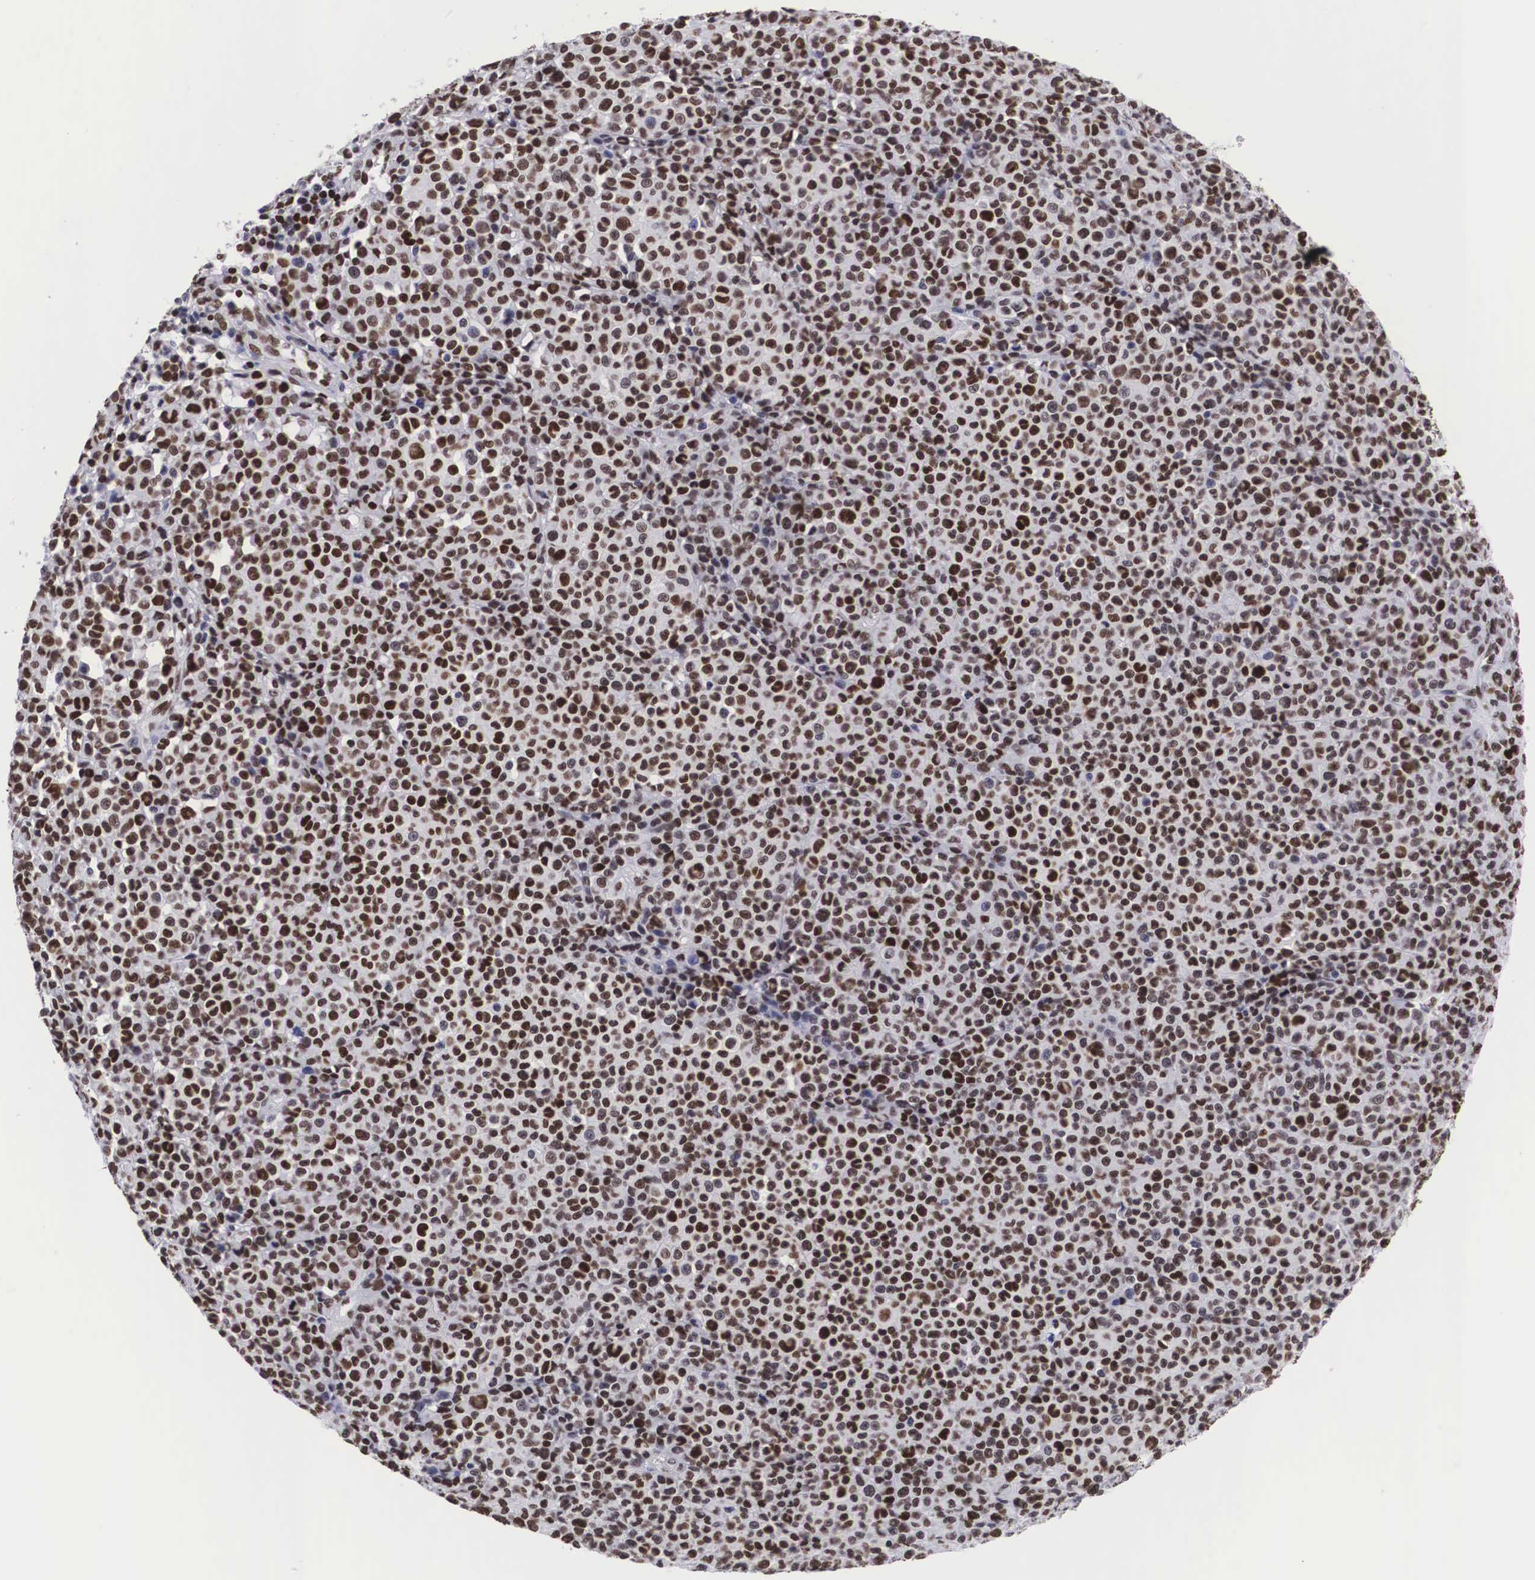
{"staining": {"intensity": "strong", "quantity": ">75%", "location": "nuclear"}, "tissue": "melanoma", "cell_type": "Tumor cells", "image_type": "cancer", "snomed": [{"axis": "morphology", "description": "Malignant melanoma, Metastatic site"}, {"axis": "topography", "description": "Skin"}], "caption": "High-power microscopy captured an IHC photomicrograph of malignant melanoma (metastatic site), revealing strong nuclear staining in about >75% of tumor cells.", "gene": "MECP2", "patient": {"sex": "male", "age": 32}}